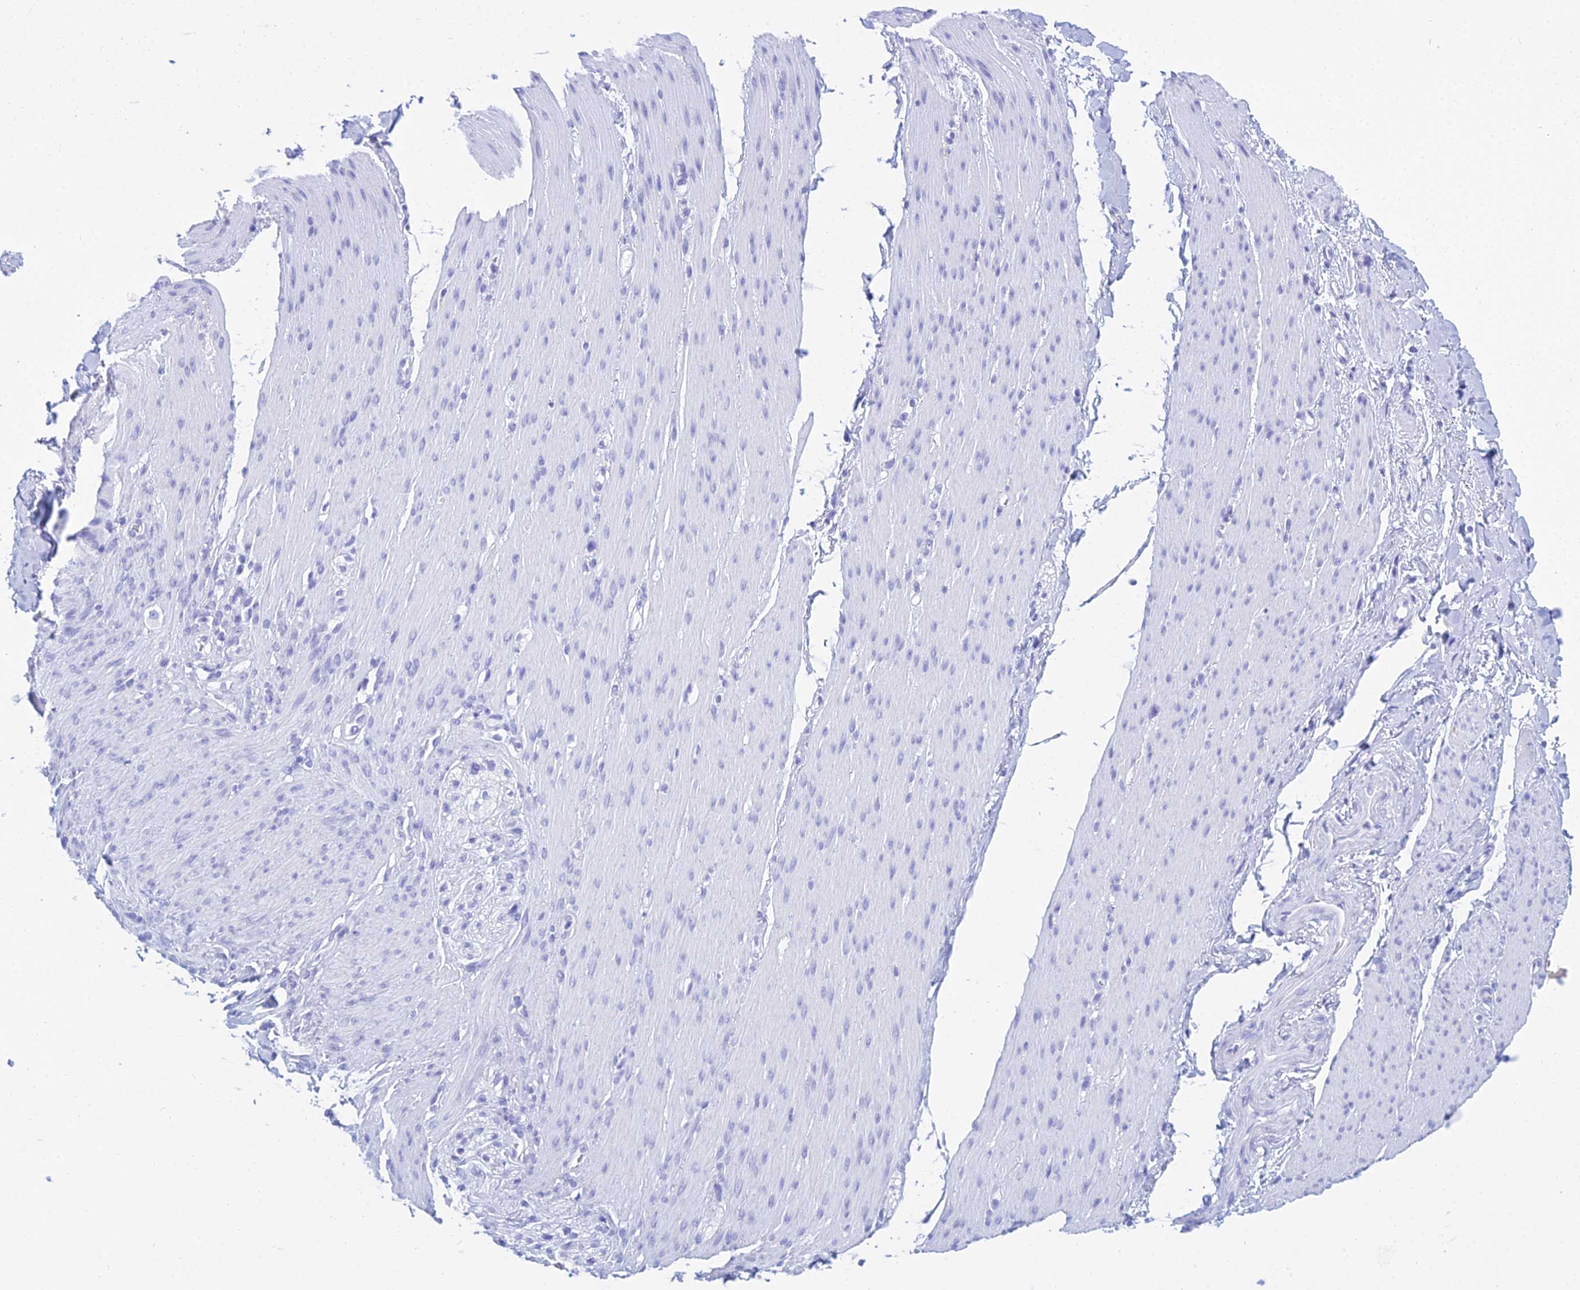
{"staining": {"intensity": "negative", "quantity": "none", "location": "none"}, "tissue": "adipose tissue", "cell_type": "Adipocytes", "image_type": "normal", "snomed": [{"axis": "morphology", "description": "Normal tissue, NOS"}, {"axis": "topography", "description": "Colon"}, {"axis": "topography", "description": "Peripheral nerve tissue"}], "caption": "Immunohistochemical staining of unremarkable adipose tissue demonstrates no significant expression in adipocytes. (DAB immunohistochemistry (IHC) visualized using brightfield microscopy, high magnification).", "gene": "PATE4", "patient": {"sex": "female", "age": 61}}